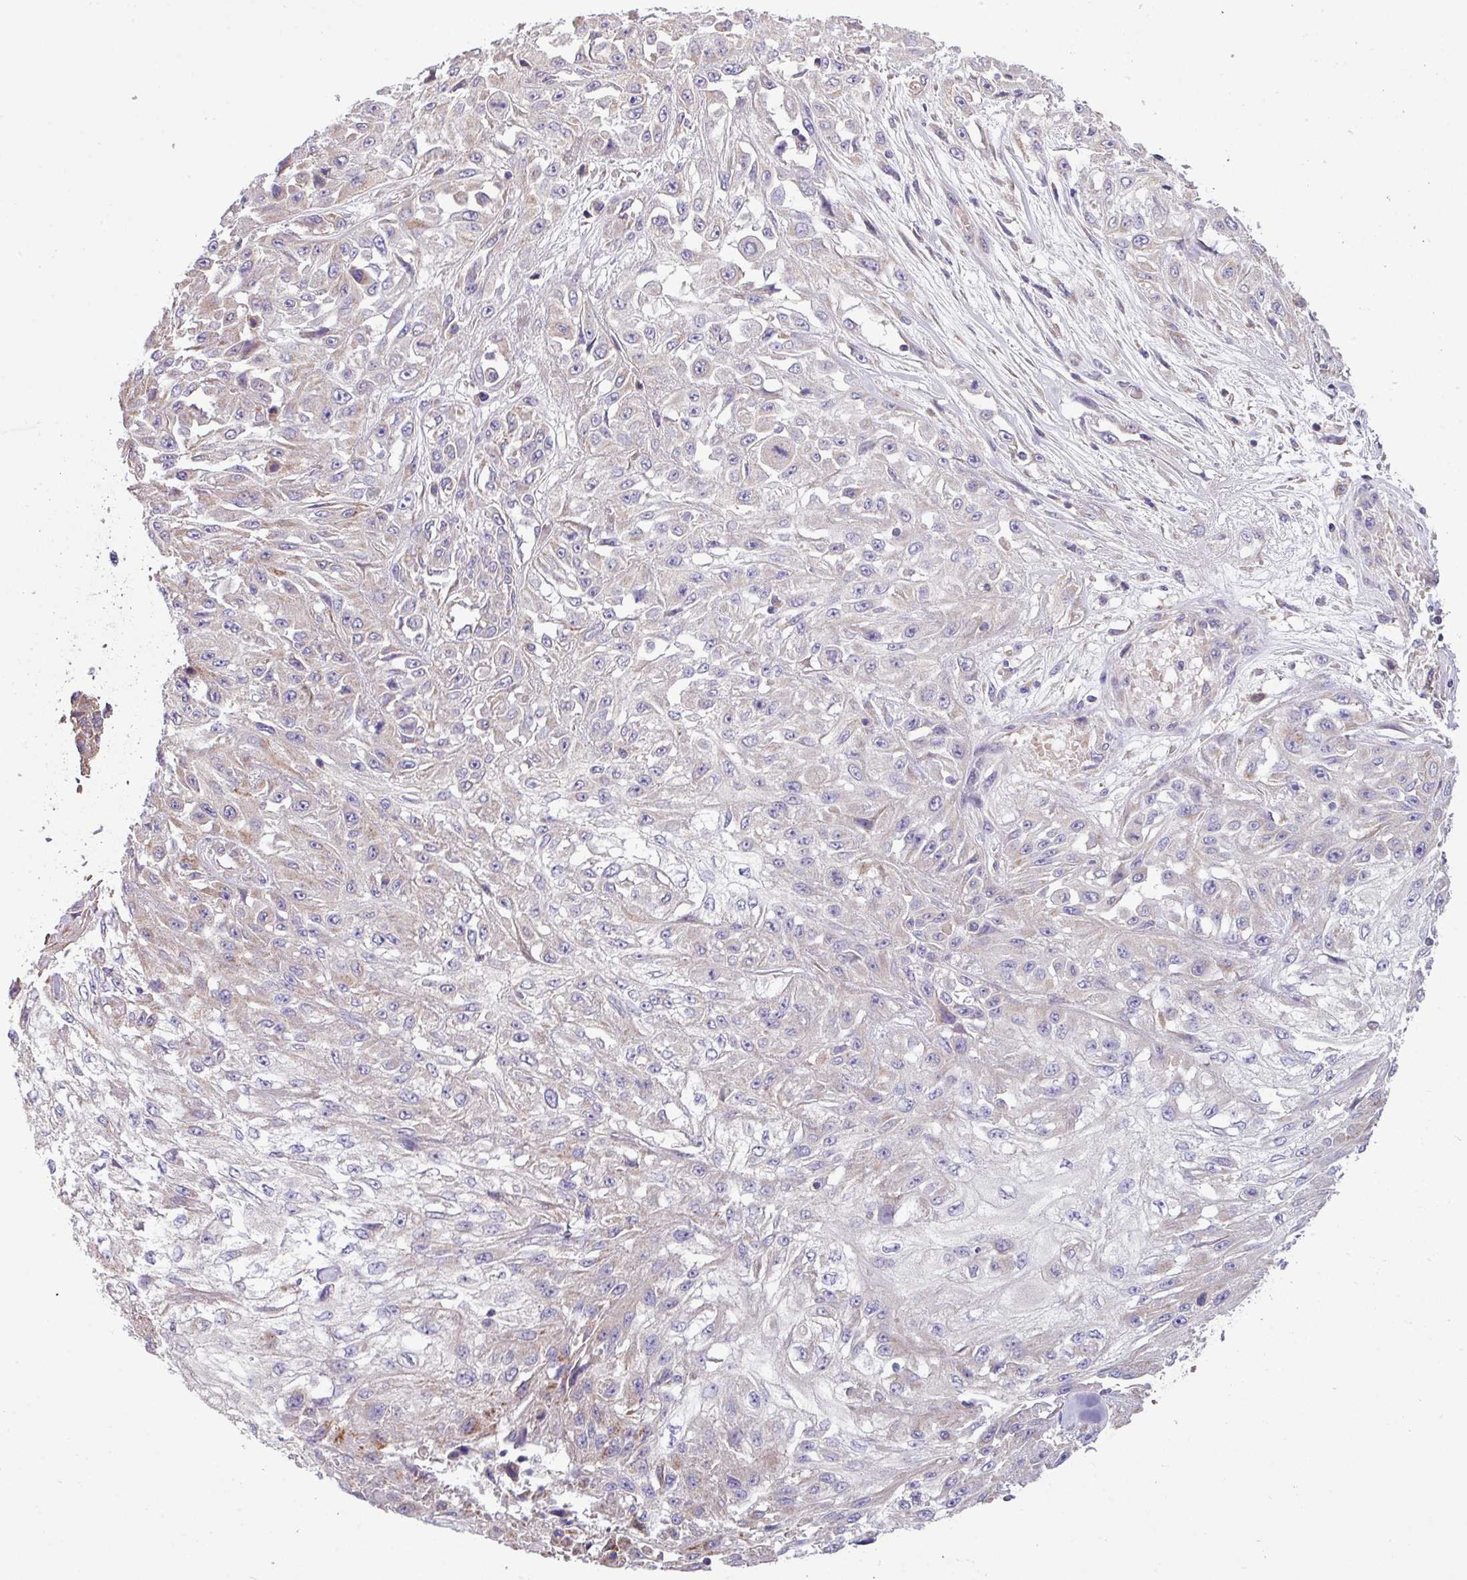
{"staining": {"intensity": "negative", "quantity": "none", "location": "none"}, "tissue": "skin cancer", "cell_type": "Tumor cells", "image_type": "cancer", "snomed": [{"axis": "morphology", "description": "Squamous cell carcinoma, NOS"}, {"axis": "morphology", "description": "Squamous cell carcinoma, metastatic, NOS"}, {"axis": "topography", "description": "Skin"}, {"axis": "topography", "description": "Lymph node"}], "caption": "Immunohistochemical staining of human skin squamous cell carcinoma displays no significant staining in tumor cells.", "gene": "PPM1J", "patient": {"sex": "male", "age": 75}}